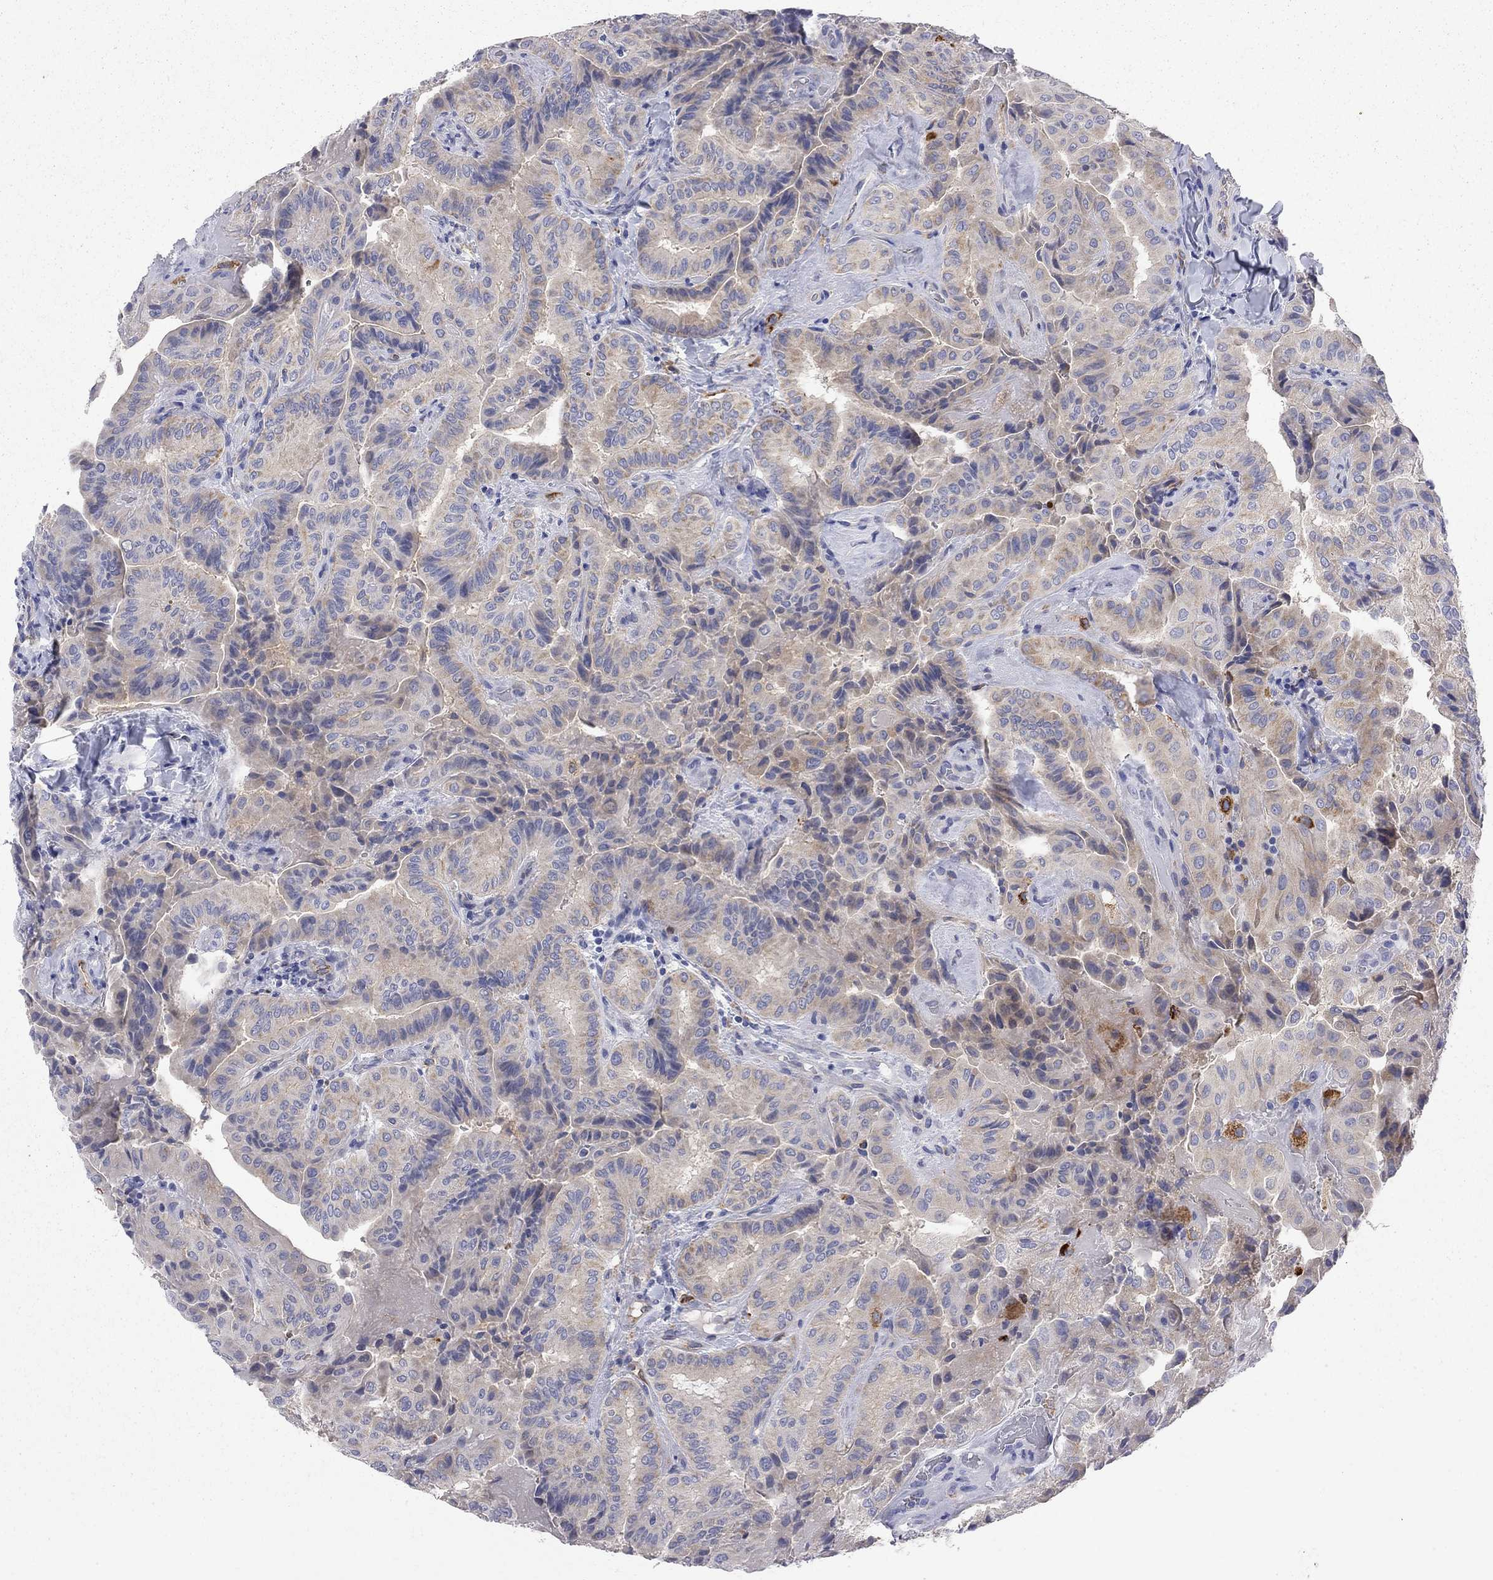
{"staining": {"intensity": "weak", "quantity": "25%-75%", "location": "cytoplasmic/membranous"}, "tissue": "thyroid cancer", "cell_type": "Tumor cells", "image_type": "cancer", "snomed": [{"axis": "morphology", "description": "Papillary adenocarcinoma, NOS"}, {"axis": "topography", "description": "Thyroid gland"}], "caption": "Thyroid papillary adenocarcinoma stained with a brown dye shows weak cytoplasmic/membranous positive staining in approximately 25%-75% of tumor cells.", "gene": "ACSL1", "patient": {"sex": "female", "age": 68}}